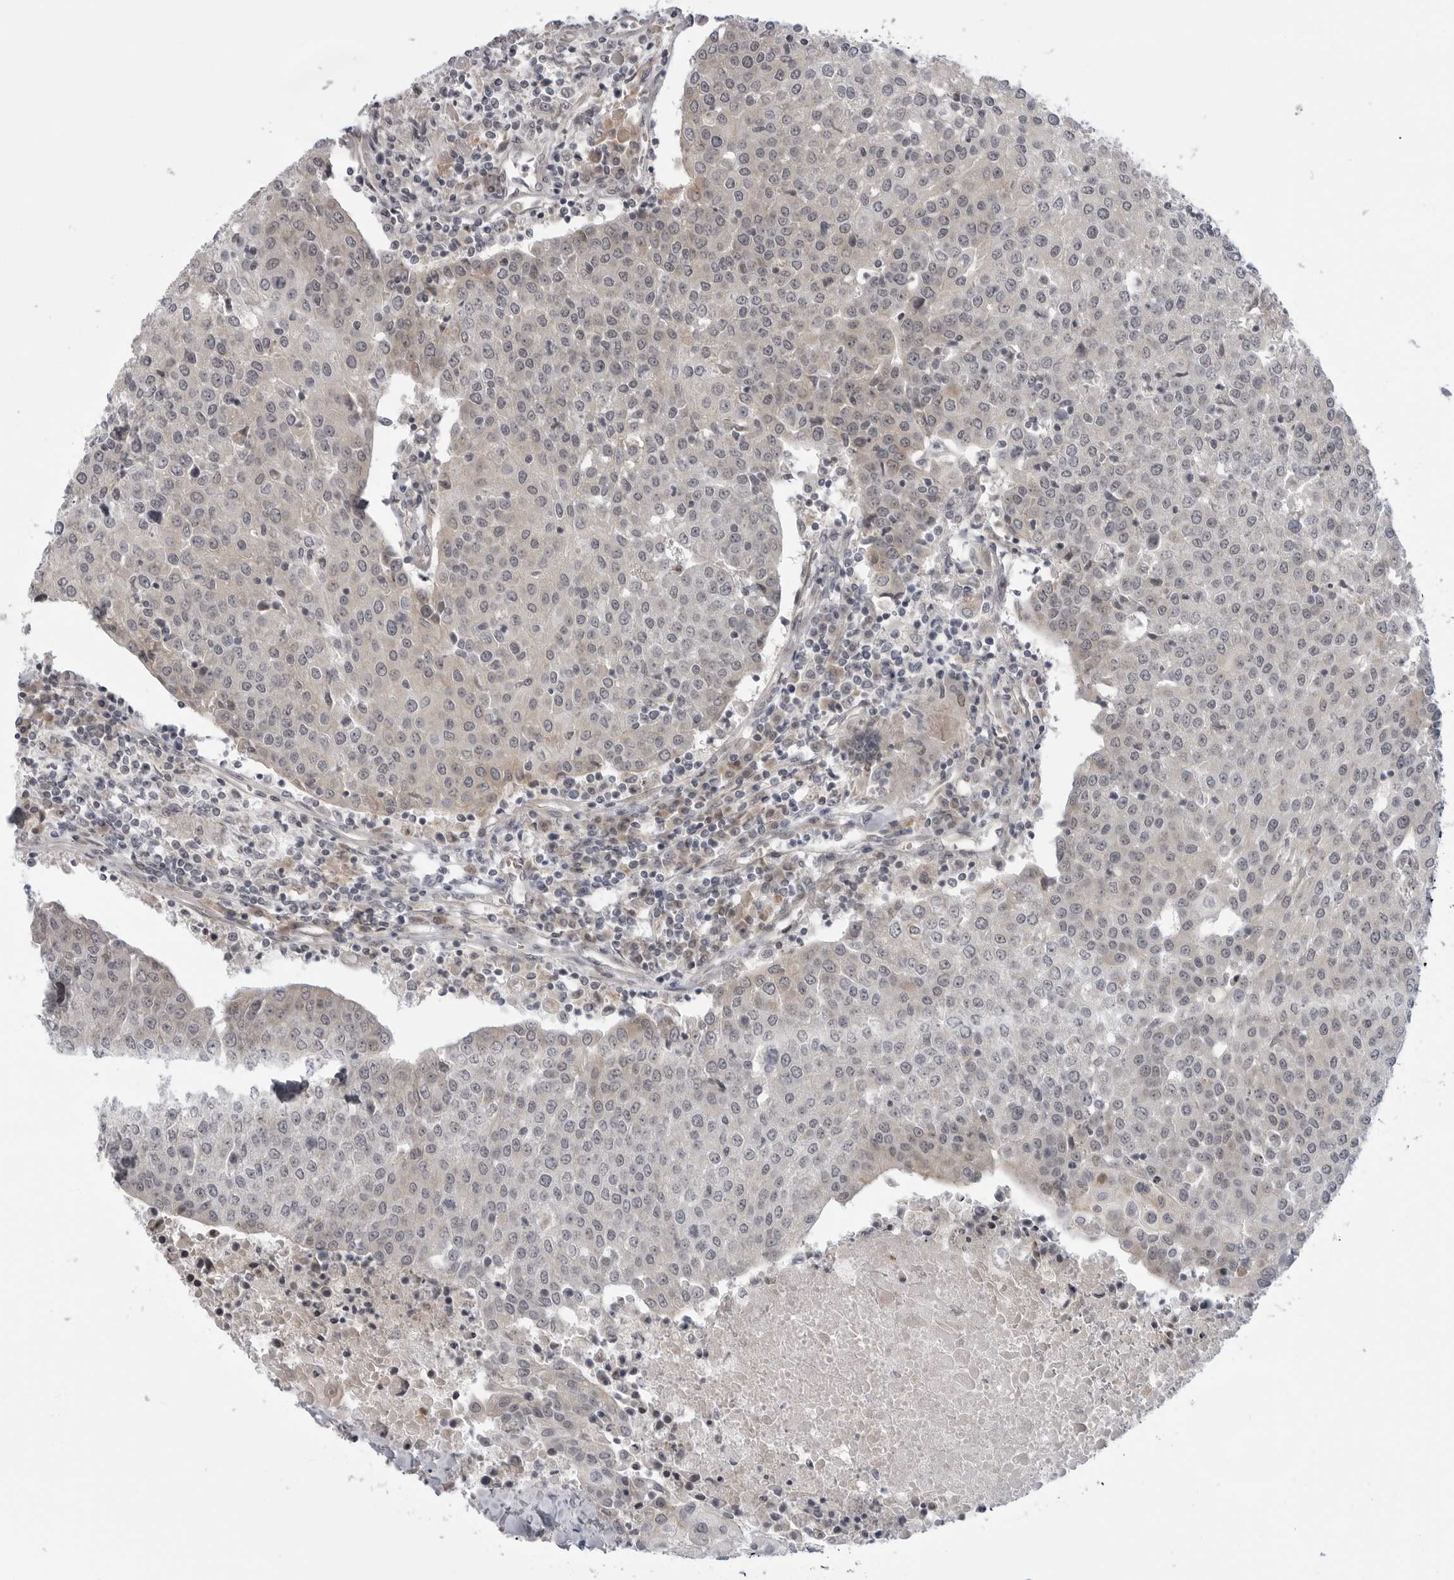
{"staining": {"intensity": "weak", "quantity": "<25%", "location": "cytoplasmic/membranous"}, "tissue": "urothelial cancer", "cell_type": "Tumor cells", "image_type": "cancer", "snomed": [{"axis": "morphology", "description": "Urothelial carcinoma, High grade"}, {"axis": "topography", "description": "Urinary bladder"}], "caption": "Immunohistochemistry (IHC) micrograph of human urothelial cancer stained for a protein (brown), which reveals no positivity in tumor cells.", "gene": "LRRC45", "patient": {"sex": "female", "age": 85}}